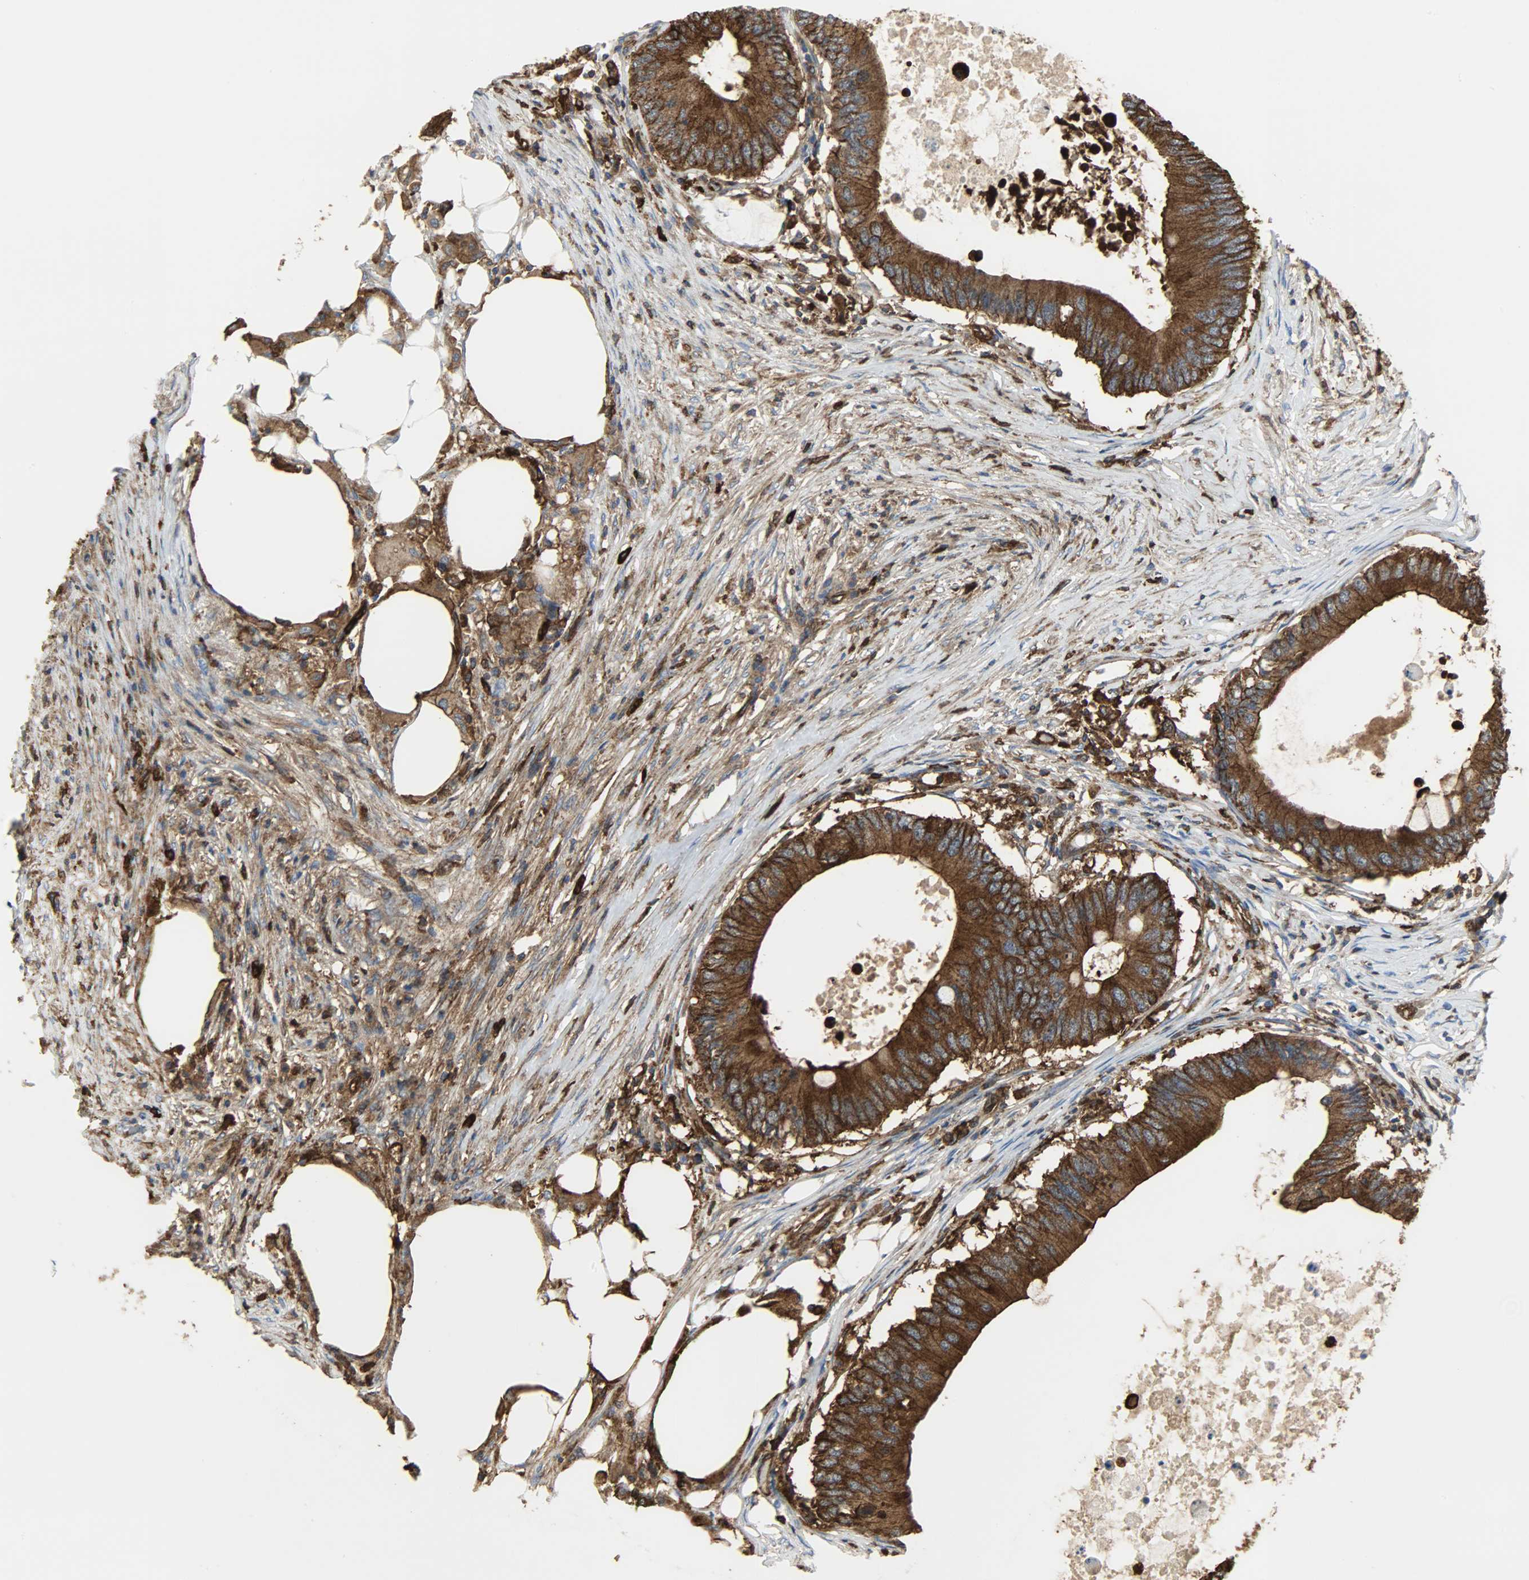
{"staining": {"intensity": "strong", "quantity": ">75%", "location": "cytoplasmic/membranous"}, "tissue": "colorectal cancer", "cell_type": "Tumor cells", "image_type": "cancer", "snomed": [{"axis": "morphology", "description": "Adenocarcinoma, NOS"}, {"axis": "topography", "description": "Colon"}], "caption": "Colorectal adenocarcinoma stained with immunohistochemistry shows strong cytoplasmic/membranous staining in about >75% of tumor cells.", "gene": "VASP", "patient": {"sex": "male", "age": 71}}